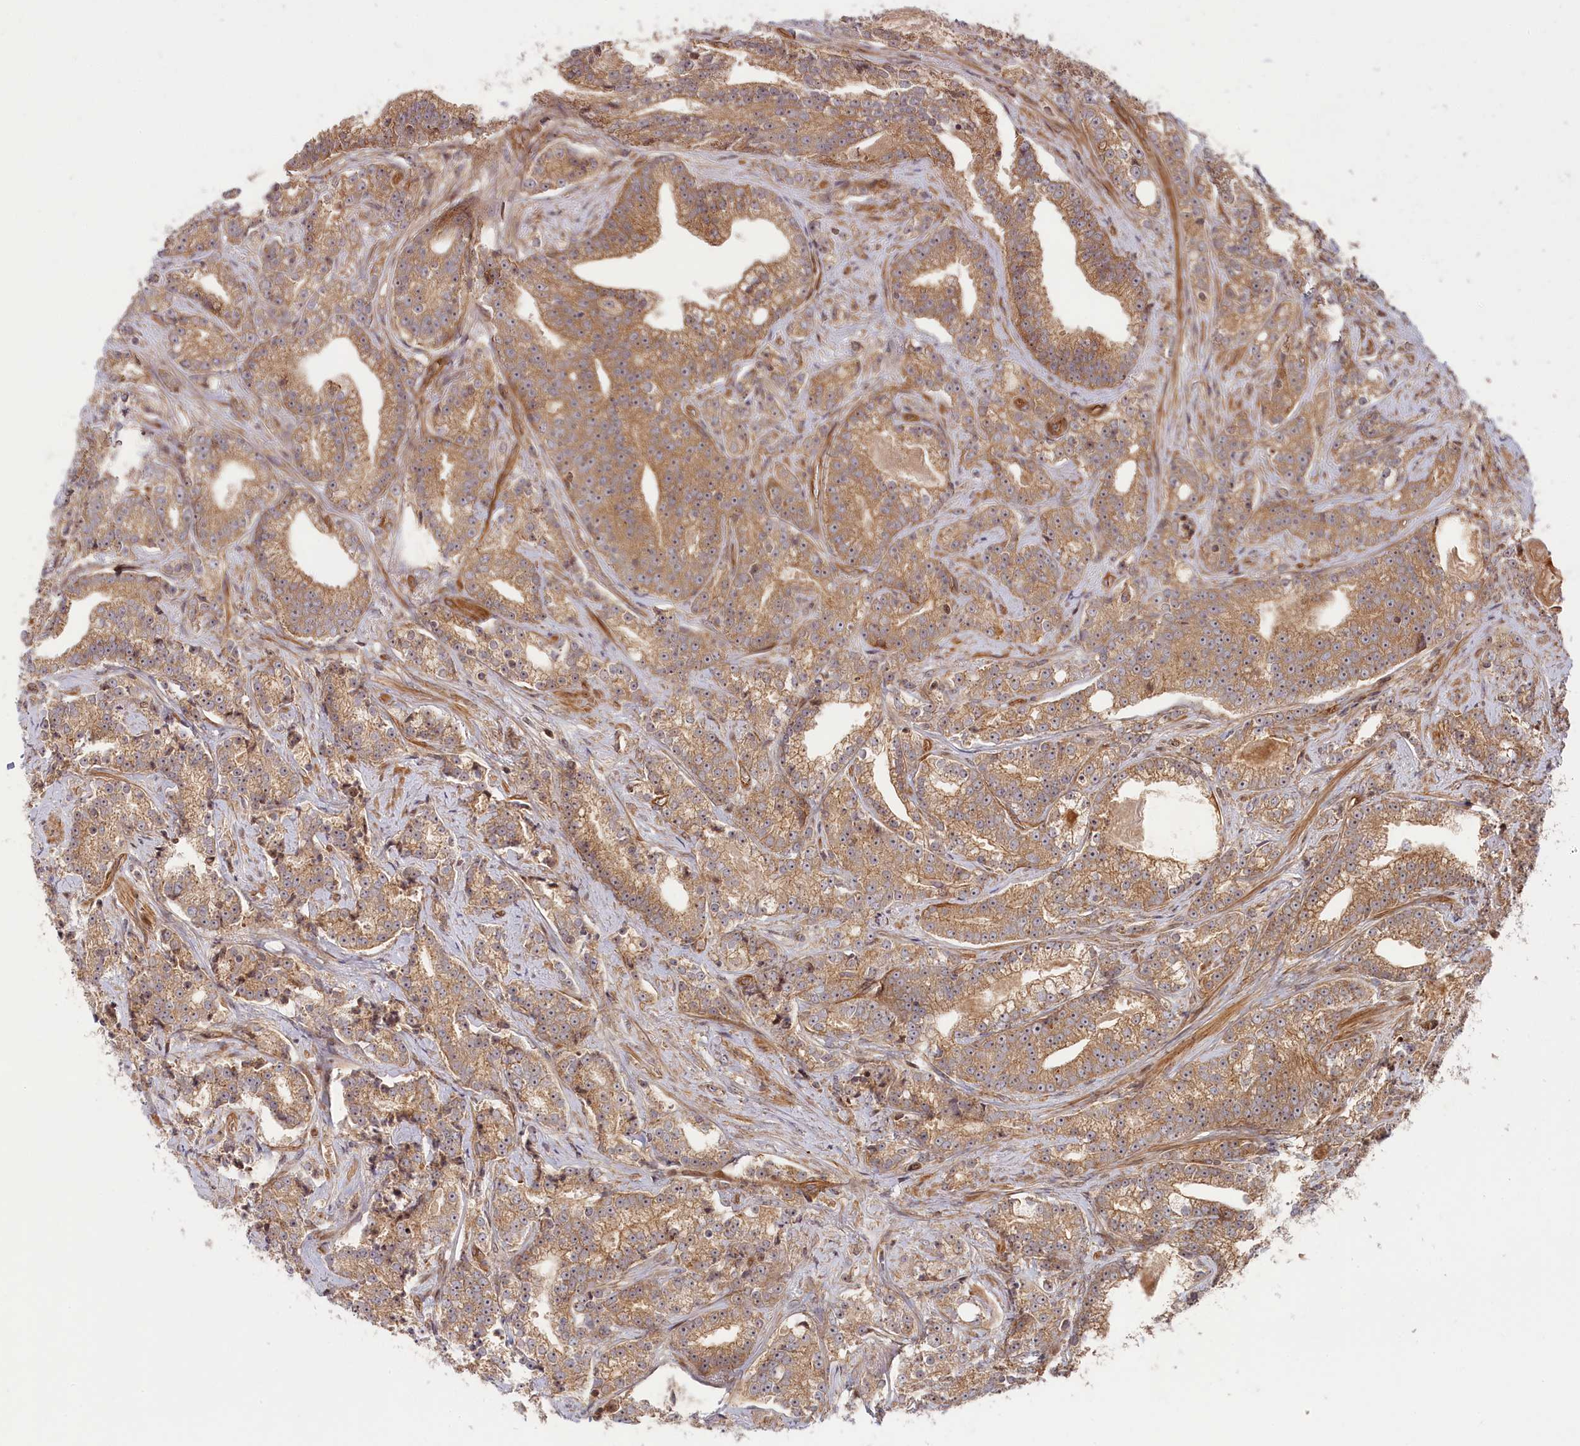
{"staining": {"intensity": "moderate", "quantity": ">75%", "location": "cytoplasmic/membranous,nuclear"}, "tissue": "prostate cancer", "cell_type": "Tumor cells", "image_type": "cancer", "snomed": [{"axis": "morphology", "description": "Adenocarcinoma, High grade"}, {"axis": "topography", "description": "Prostate"}], "caption": "An IHC image of neoplastic tissue is shown. Protein staining in brown shows moderate cytoplasmic/membranous and nuclear positivity in prostate cancer (adenocarcinoma (high-grade)) within tumor cells. (DAB (3,3'-diaminobenzidine) IHC, brown staining for protein, blue staining for nuclei).", "gene": "CEP44", "patient": {"sex": "male", "age": 67}}